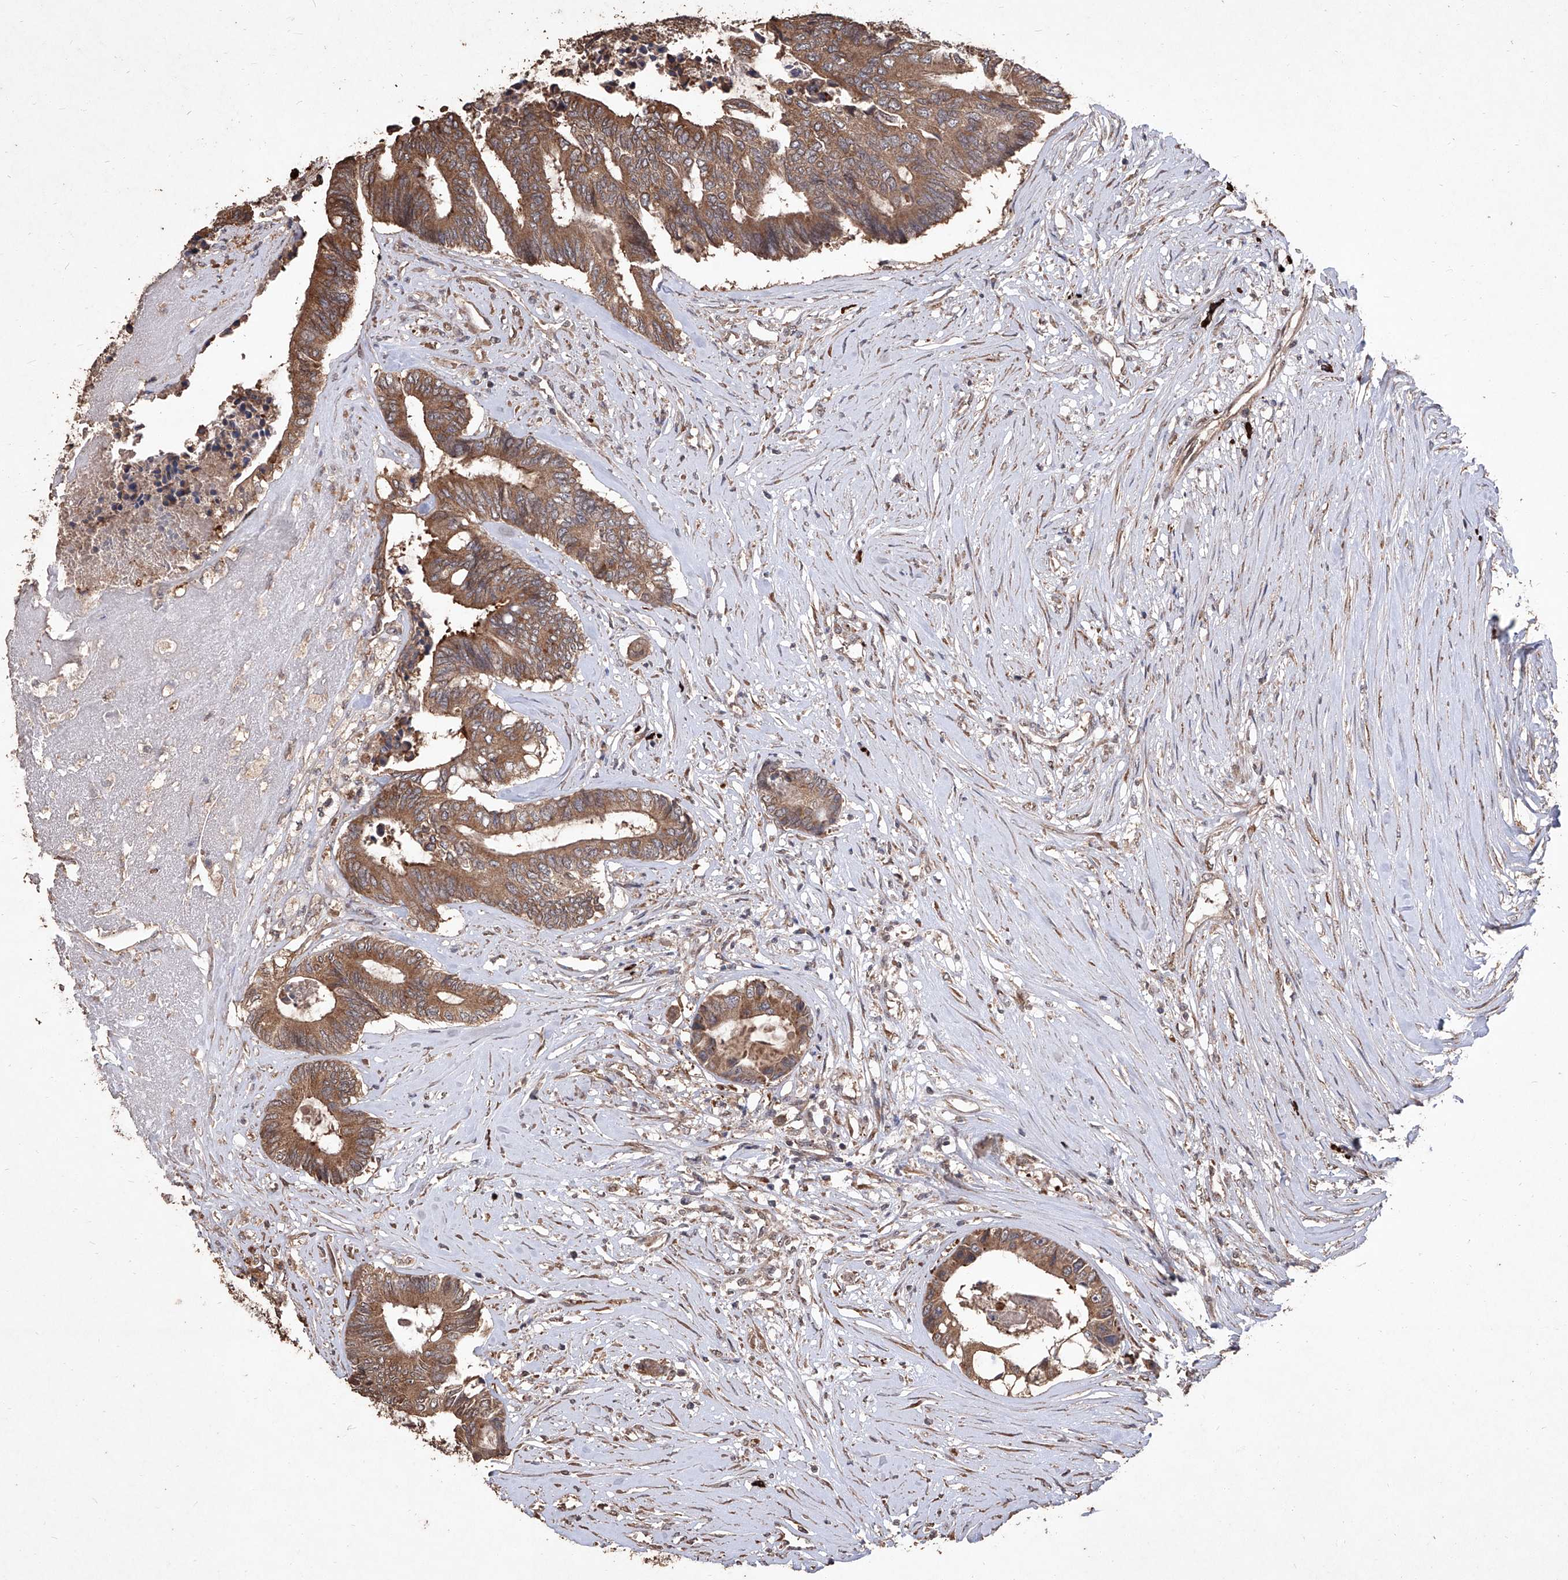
{"staining": {"intensity": "moderate", "quantity": ">75%", "location": "cytoplasmic/membranous"}, "tissue": "colorectal cancer", "cell_type": "Tumor cells", "image_type": "cancer", "snomed": [{"axis": "morphology", "description": "Adenocarcinoma, NOS"}, {"axis": "topography", "description": "Rectum"}], "caption": "This histopathology image exhibits IHC staining of colorectal adenocarcinoma, with medium moderate cytoplasmic/membranous positivity in approximately >75% of tumor cells.", "gene": "EML1", "patient": {"sex": "male", "age": 63}}